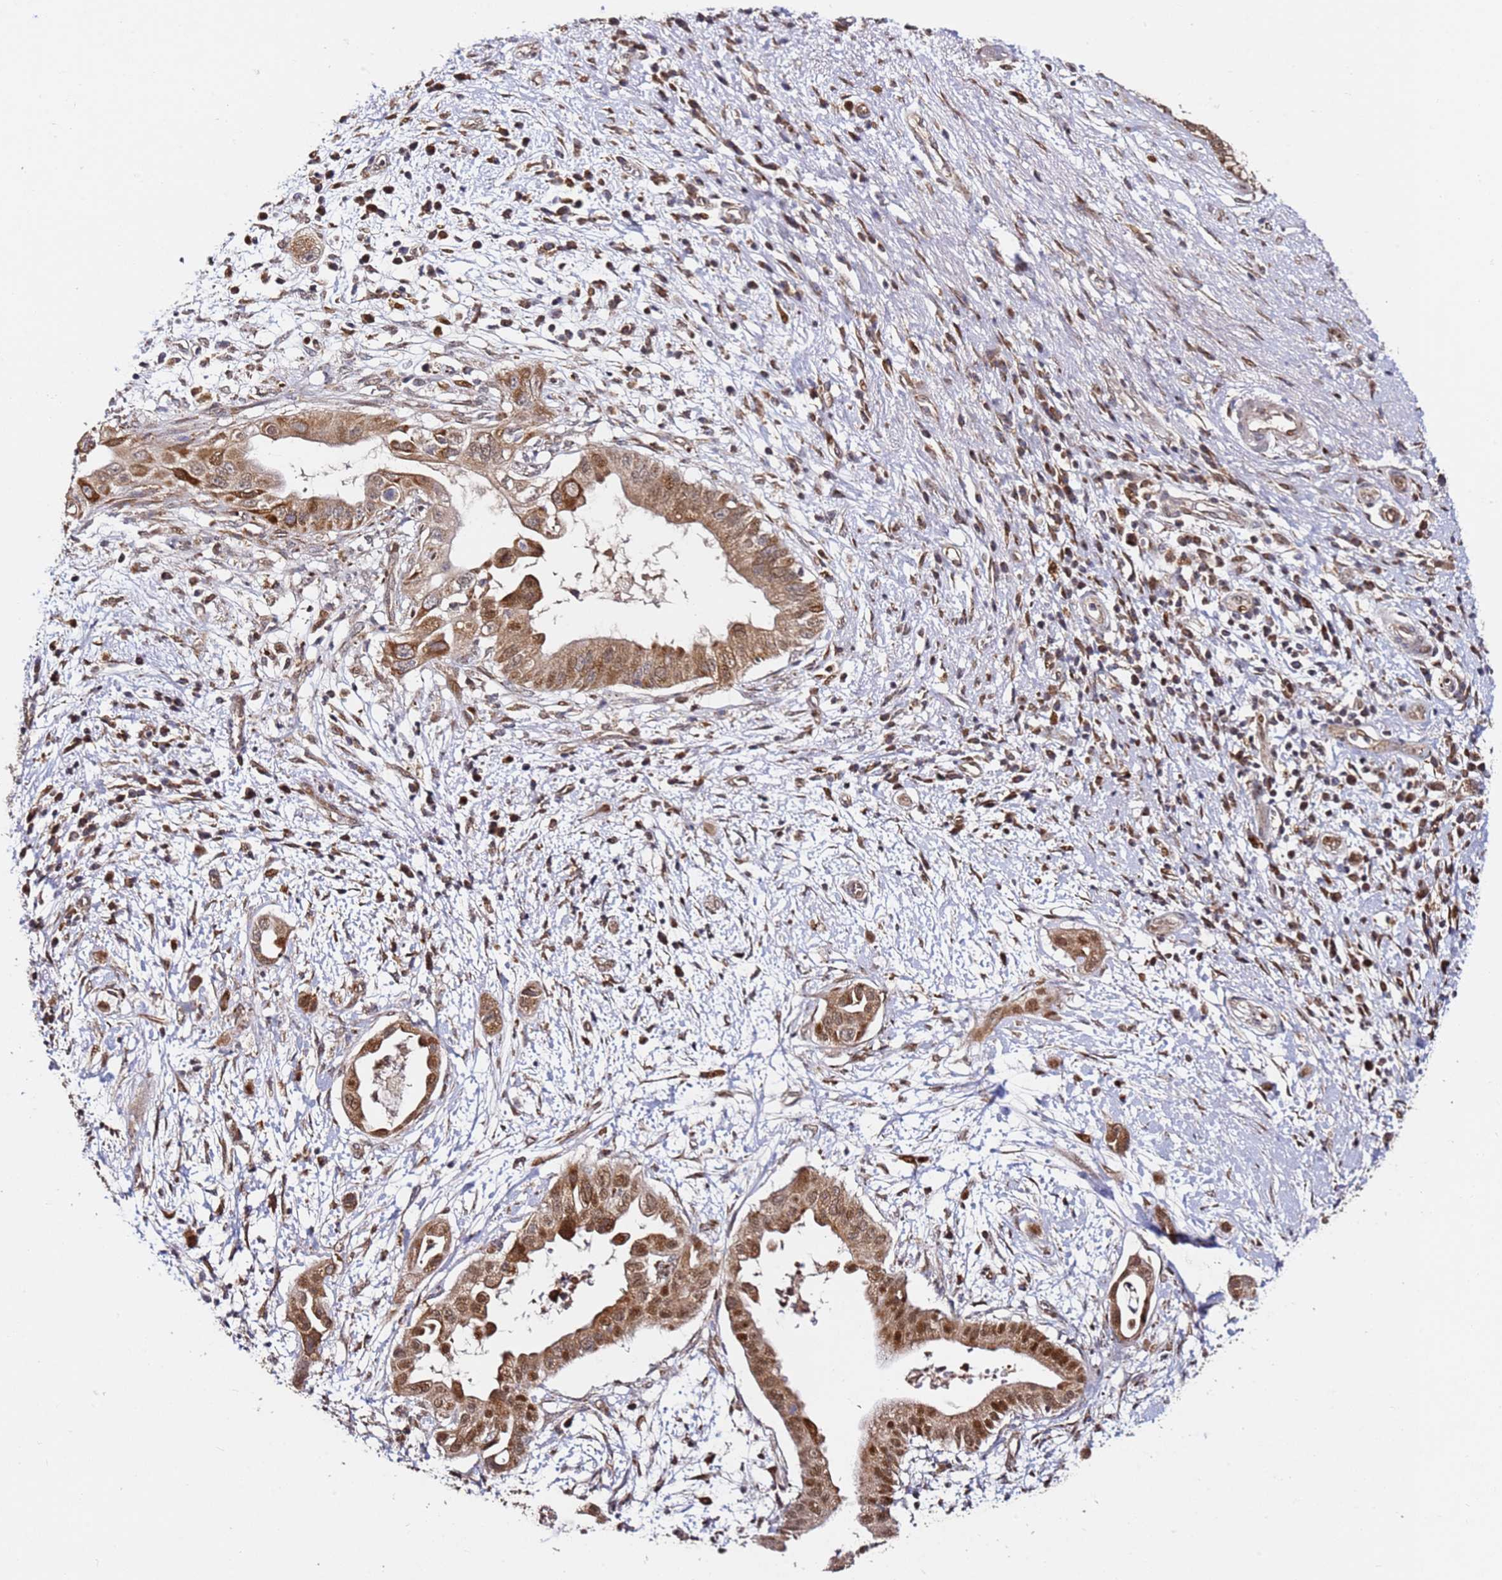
{"staining": {"intensity": "moderate", "quantity": ">75%", "location": "cytoplasmic/membranous,nuclear"}, "tissue": "pancreatic cancer", "cell_type": "Tumor cells", "image_type": "cancer", "snomed": [{"axis": "morphology", "description": "Adenocarcinoma, NOS"}, {"axis": "topography", "description": "Pancreas"}], "caption": "A medium amount of moderate cytoplasmic/membranous and nuclear positivity is seen in approximately >75% of tumor cells in pancreatic cancer tissue.", "gene": "SMOX", "patient": {"sex": "male", "age": 68}}